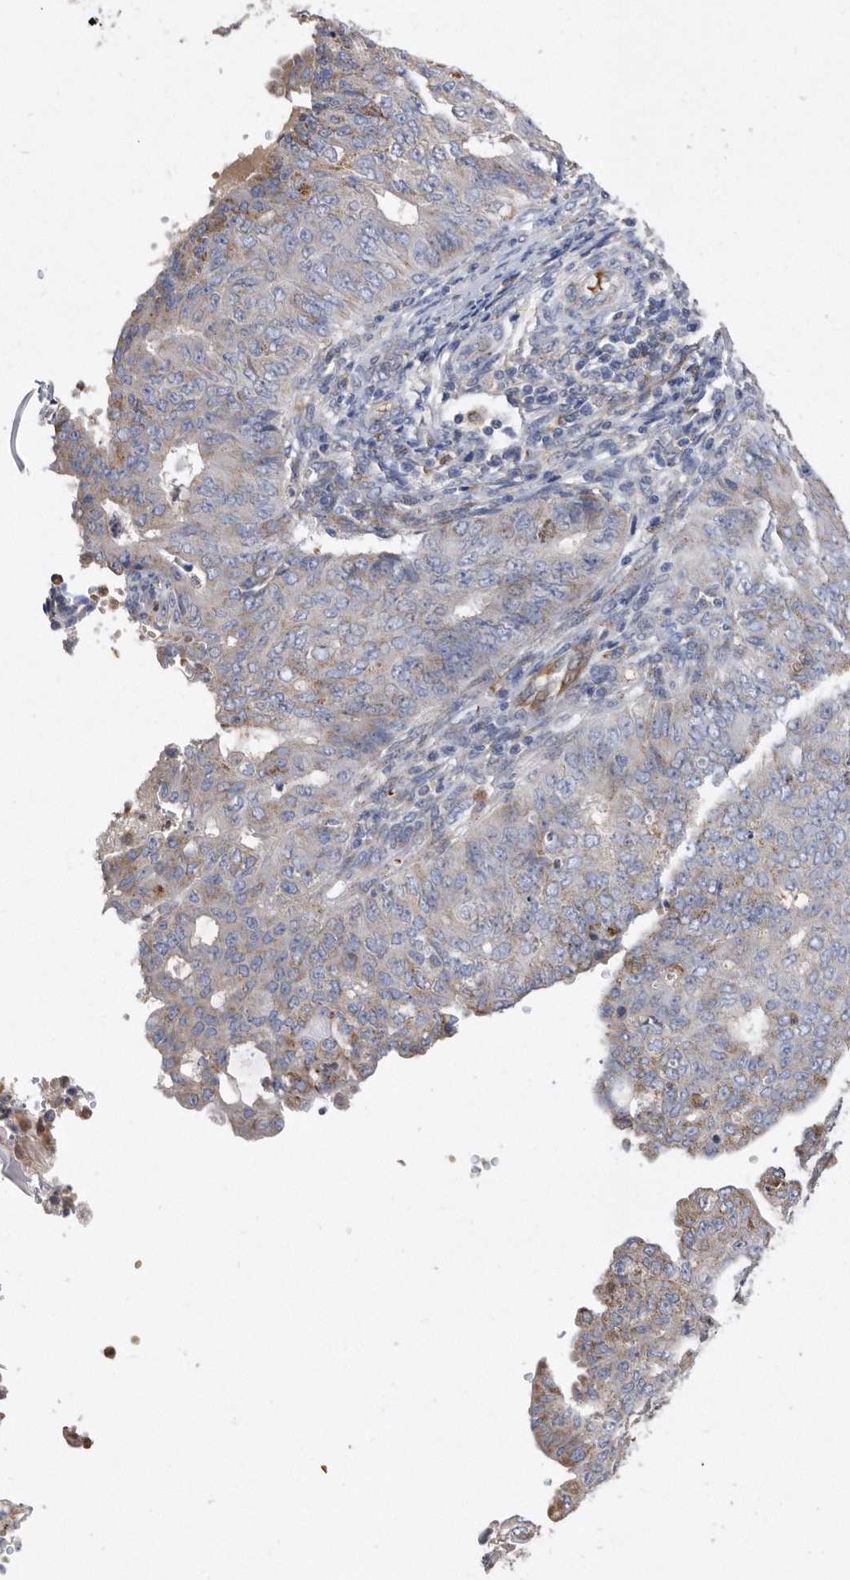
{"staining": {"intensity": "moderate", "quantity": "25%-75%", "location": "cytoplasmic/membranous"}, "tissue": "endometrial cancer", "cell_type": "Tumor cells", "image_type": "cancer", "snomed": [{"axis": "morphology", "description": "Adenocarcinoma, NOS"}, {"axis": "topography", "description": "Endometrium"}], "caption": "Brown immunohistochemical staining in human adenocarcinoma (endometrial) reveals moderate cytoplasmic/membranous expression in about 25%-75% of tumor cells.", "gene": "CRISPLD2", "patient": {"sex": "female", "age": 32}}